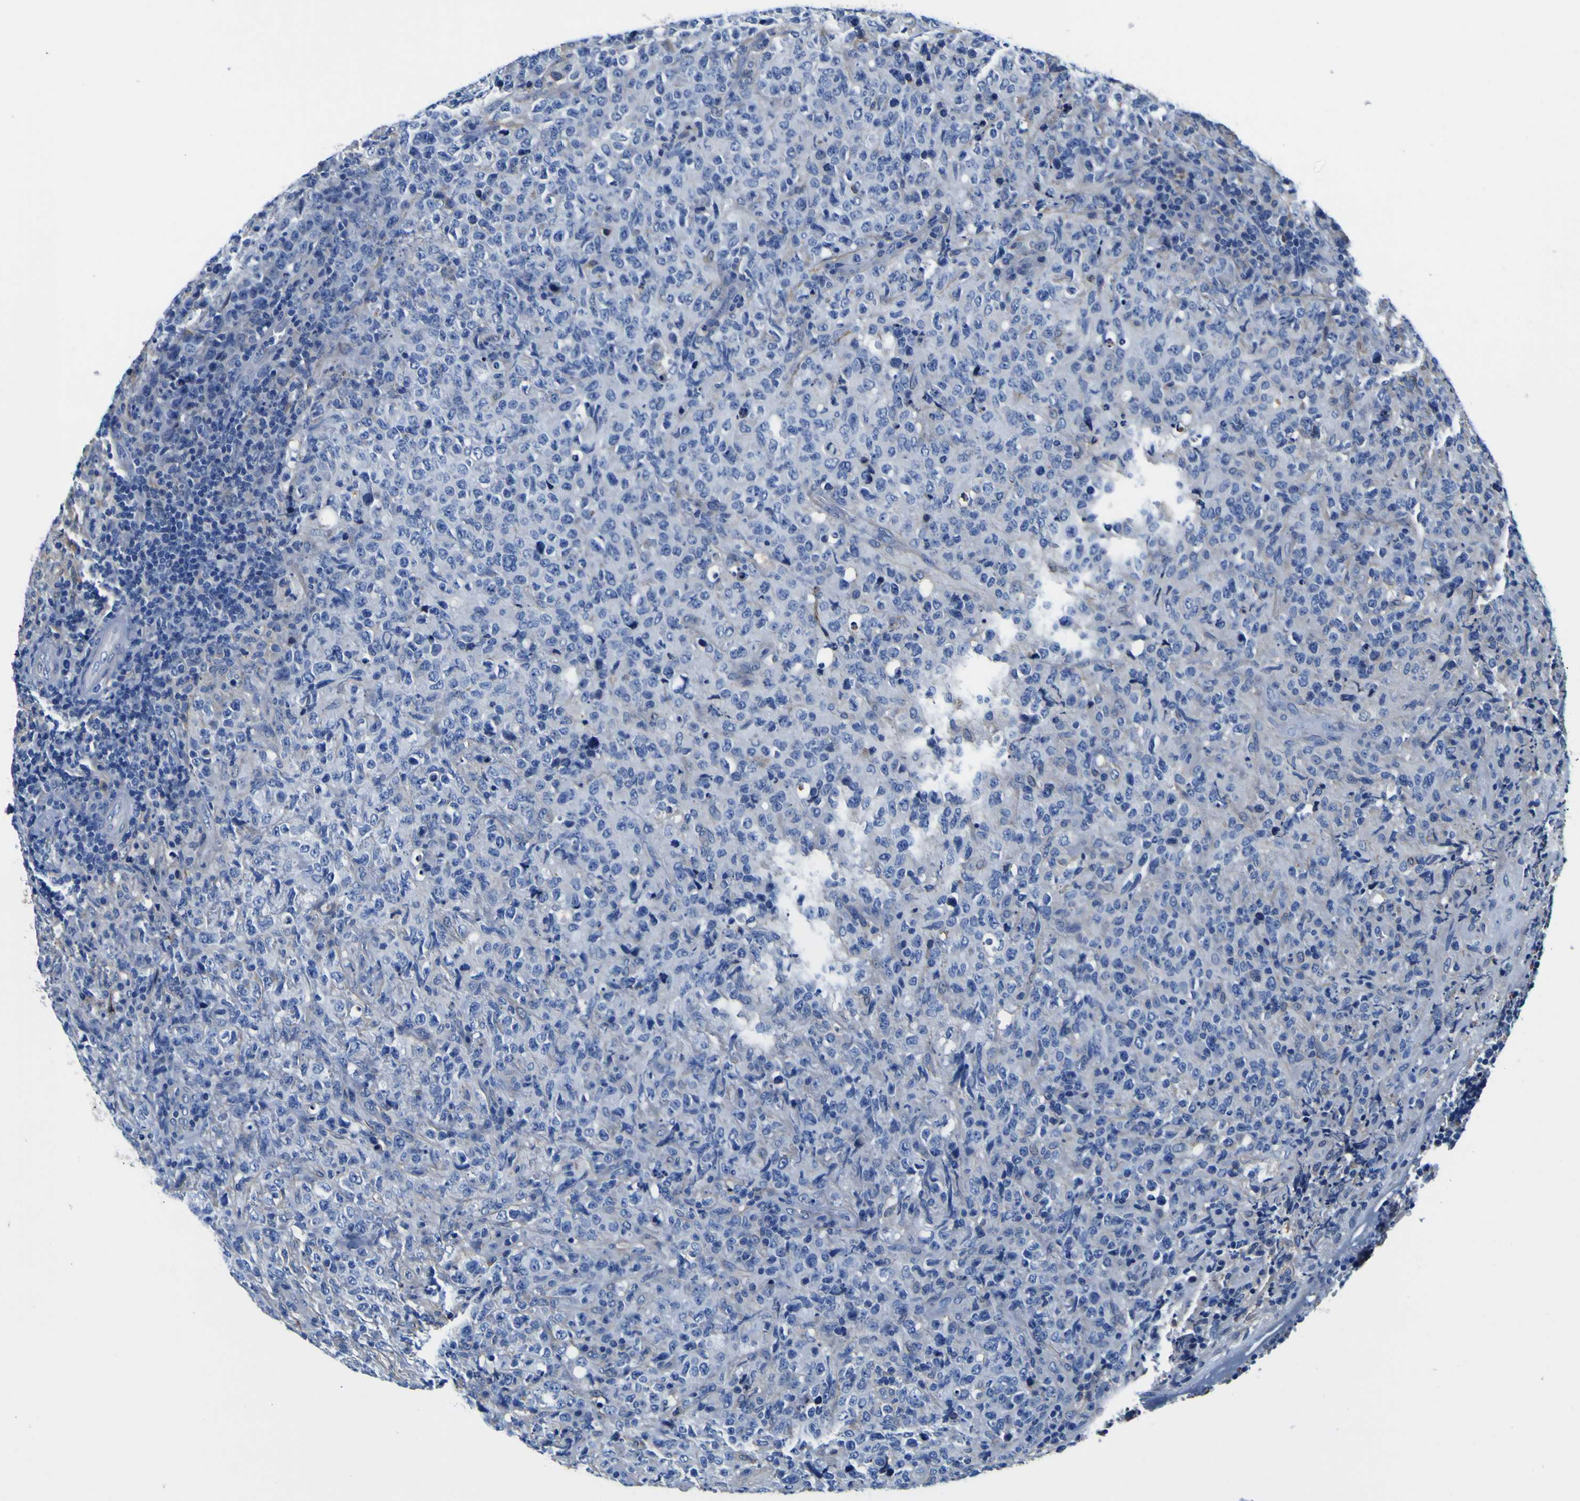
{"staining": {"intensity": "negative", "quantity": "none", "location": "none"}, "tissue": "lymphoma", "cell_type": "Tumor cells", "image_type": "cancer", "snomed": [{"axis": "morphology", "description": "Malignant lymphoma, non-Hodgkin's type, High grade"}, {"axis": "topography", "description": "Tonsil"}], "caption": "An image of human high-grade malignant lymphoma, non-Hodgkin's type is negative for staining in tumor cells.", "gene": "PXDN", "patient": {"sex": "female", "age": 36}}